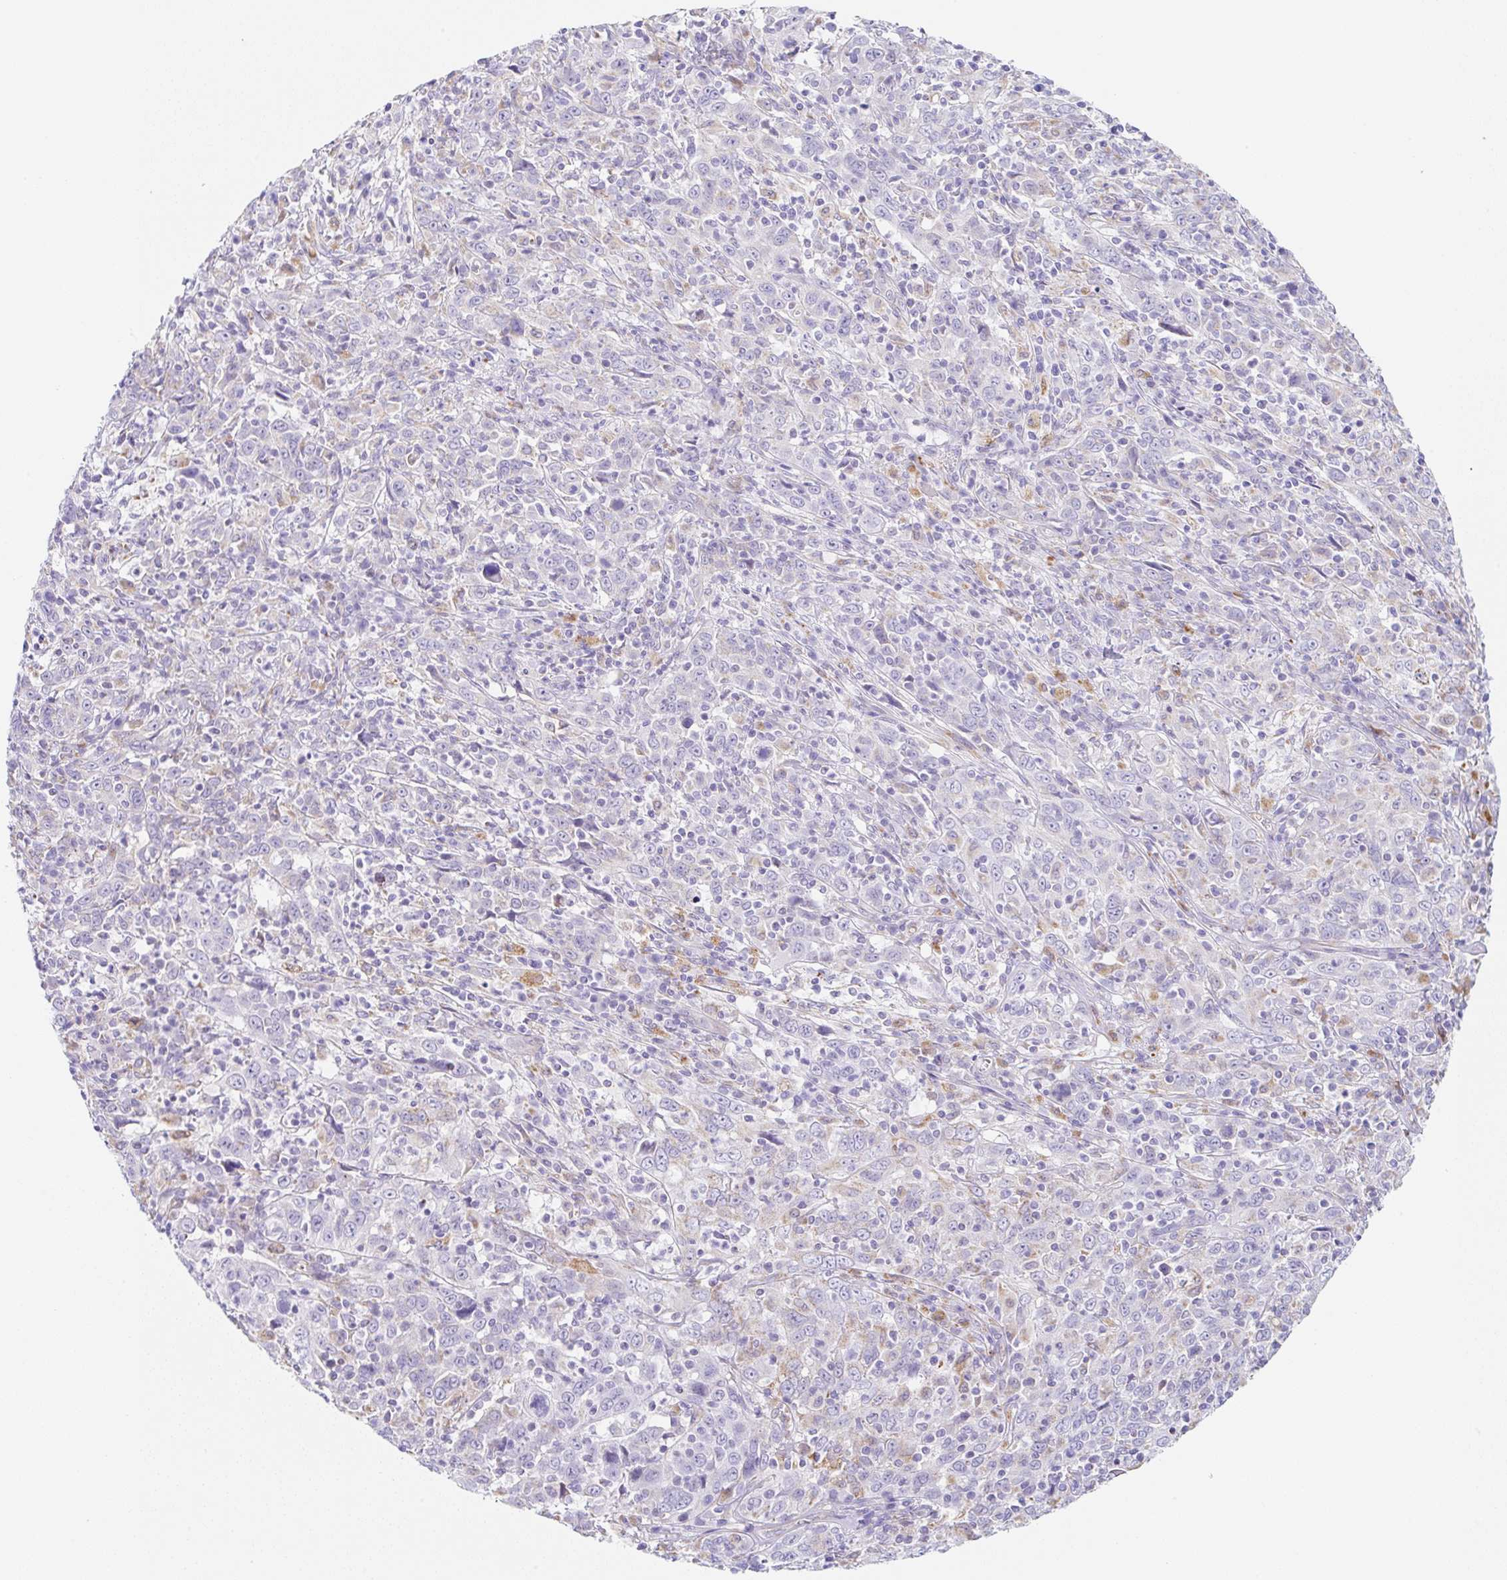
{"staining": {"intensity": "negative", "quantity": "none", "location": "none"}, "tissue": "cervical cancer", "cell_type": "Tumor cells", "image_type": "cancer", "snomed": [{"axis": "morphology", "description": "Squamous cell carcinoma, NOS"}, {"axis": "topography", "description": "Cervix"}], "caption": "Image shows no protein expression in tumor cells of squamous cell carcinoma (cervical) tissue.", "gene": "DKK4", "patient": {"sex": "female", "age": 46}}